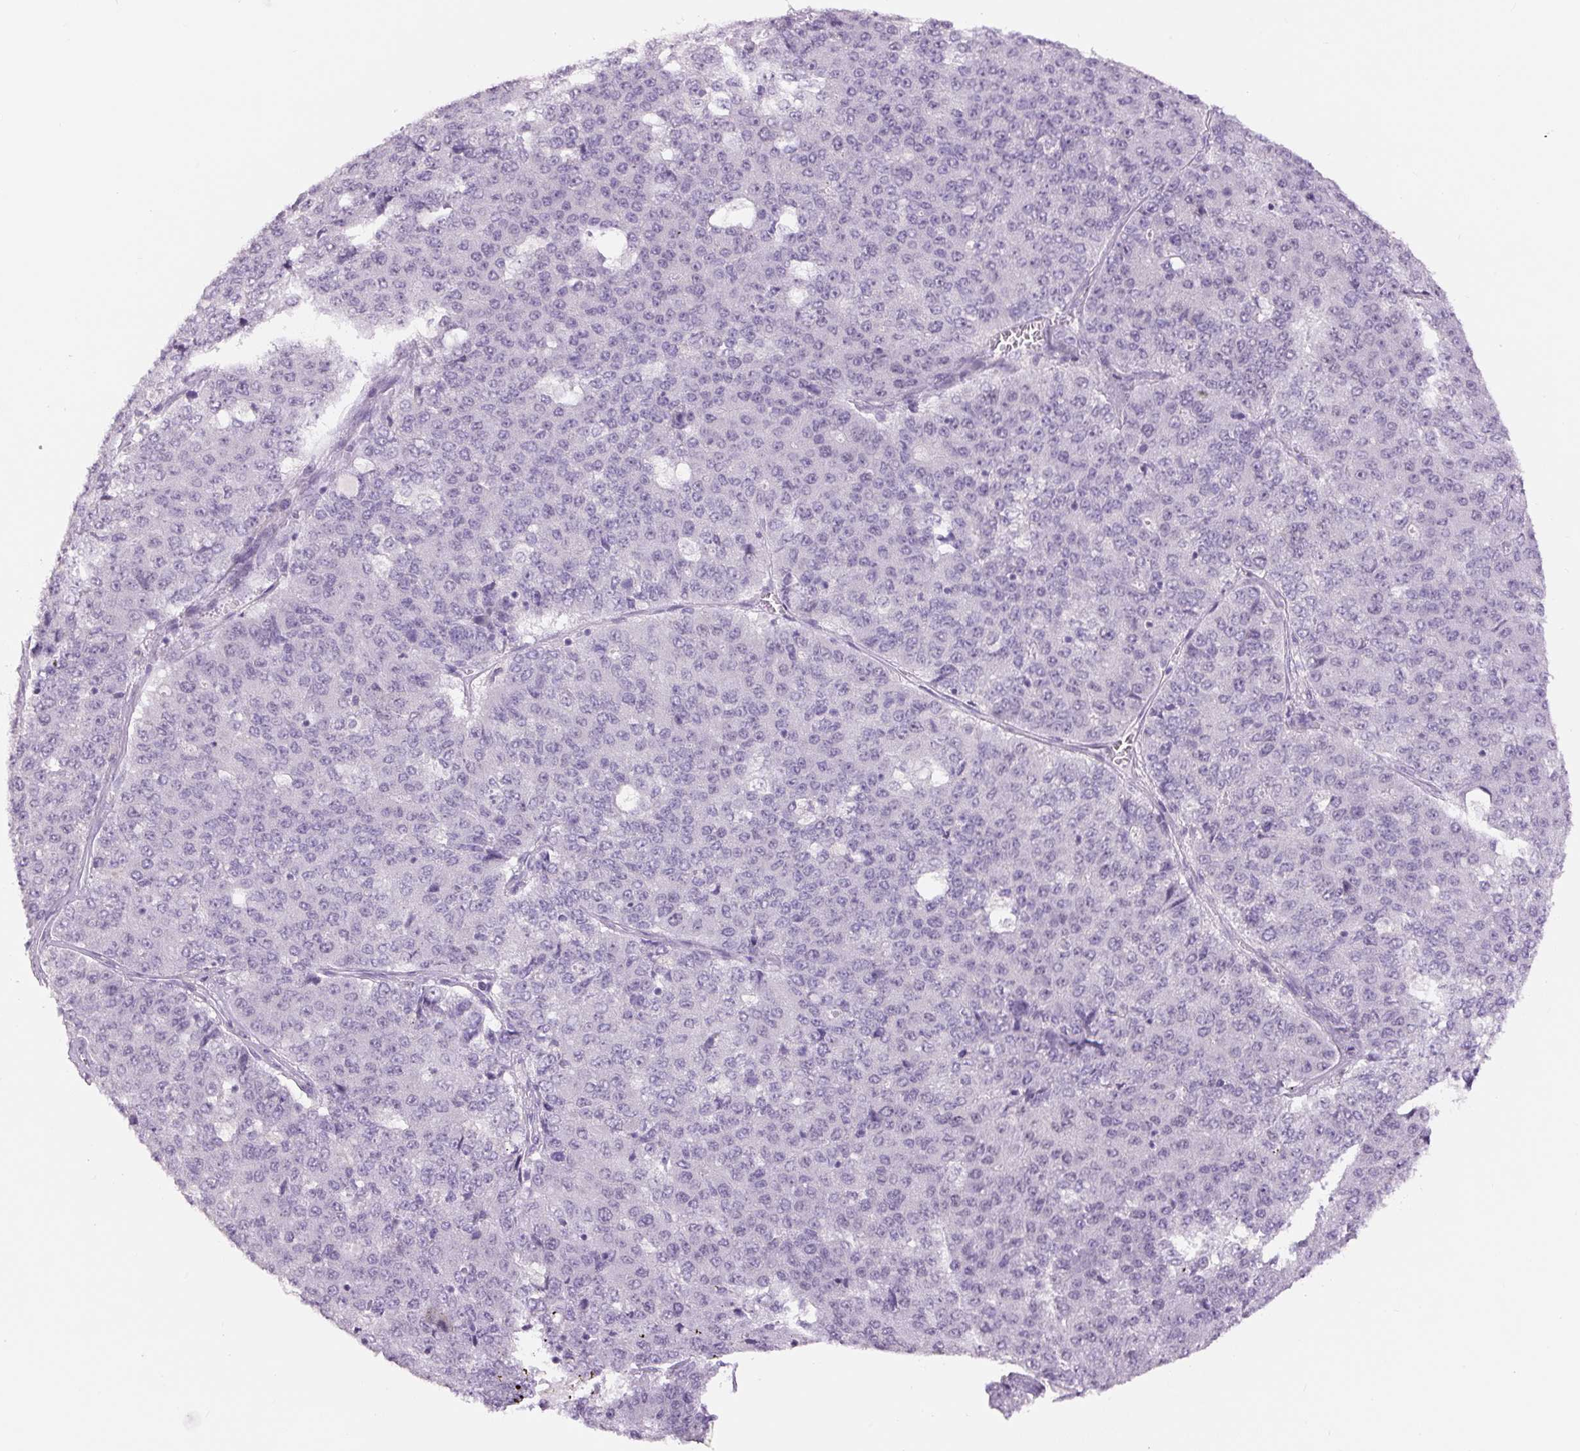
{"staining": {"intensity": "negative", "quantity": "none", "location": "none"}, "tissue": "pancreatic cancer", "cell_type": "Tumor cells", "image_type": "cancer", "snomed": [{"axis": "morphology", "description": "Adenocarcinoma, NOS"}, {"axis": "topography", "description": "Pancreas"}], "caption": "The histopathology image reveals no staining of tumor cells in adenocarcinoma (pancreatic).", "gene": "SIX1", "patient": {"sex": "male", "age": 50}}